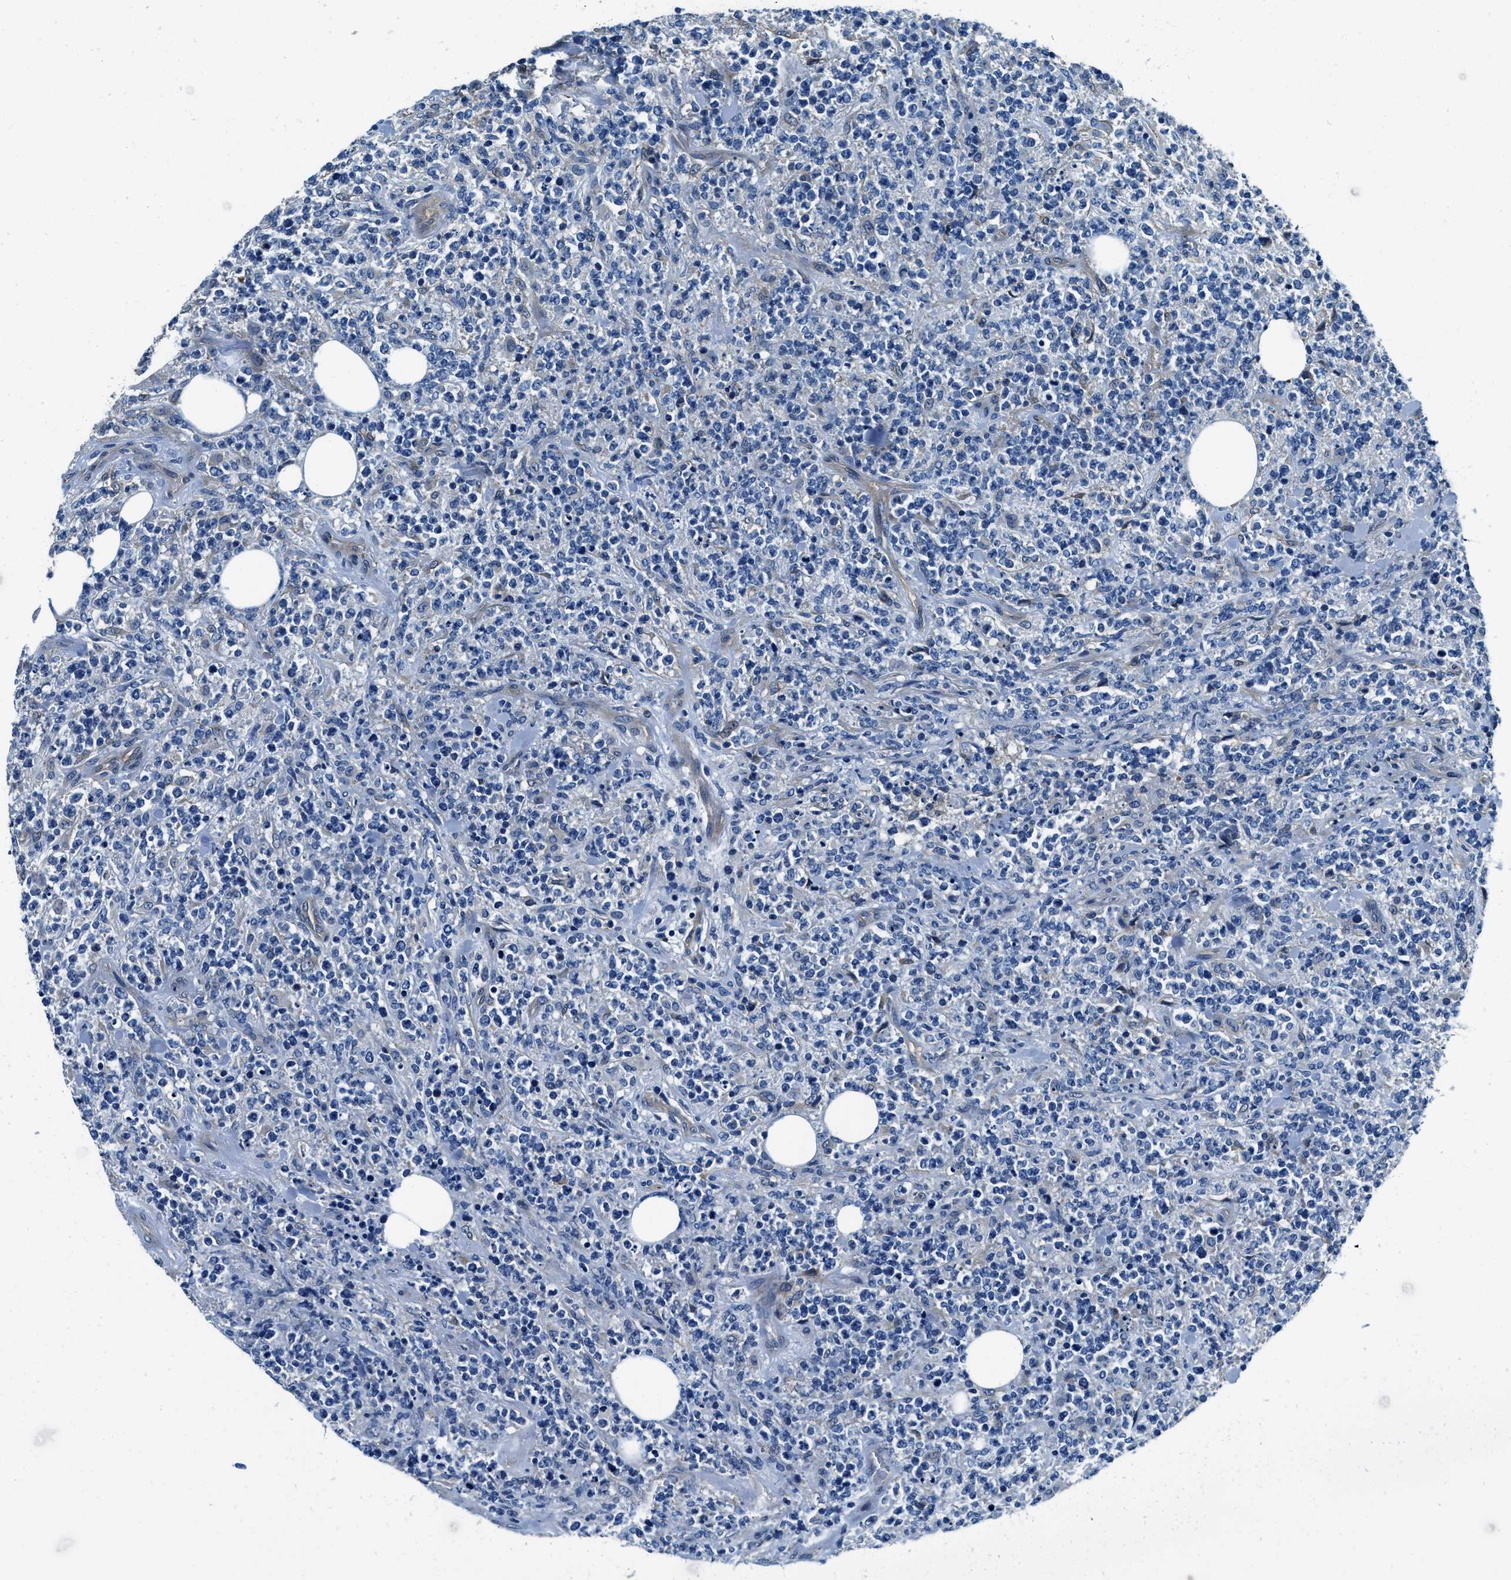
{"staining": {"intensity": "negative", "quantity": "none", "location": "none"}, "tissue": "lymphoma", "cell_type": "Tumor cells", "image_type": "cancer", "snomed": [{"axis": "morphology", "description": "Malignant lymphoma, non-Hodgkin's type, High grade"}, {"axis": "topography", "description": "Soft tissue"}], "caption": "This is an IHC photomicrograph of human malignant lymphoma, non-Hodgkin's type (high-grade). There is no expression in tumor cells.", "gene": "TWF1", "patient": {"sex": "male", "age": 18}}